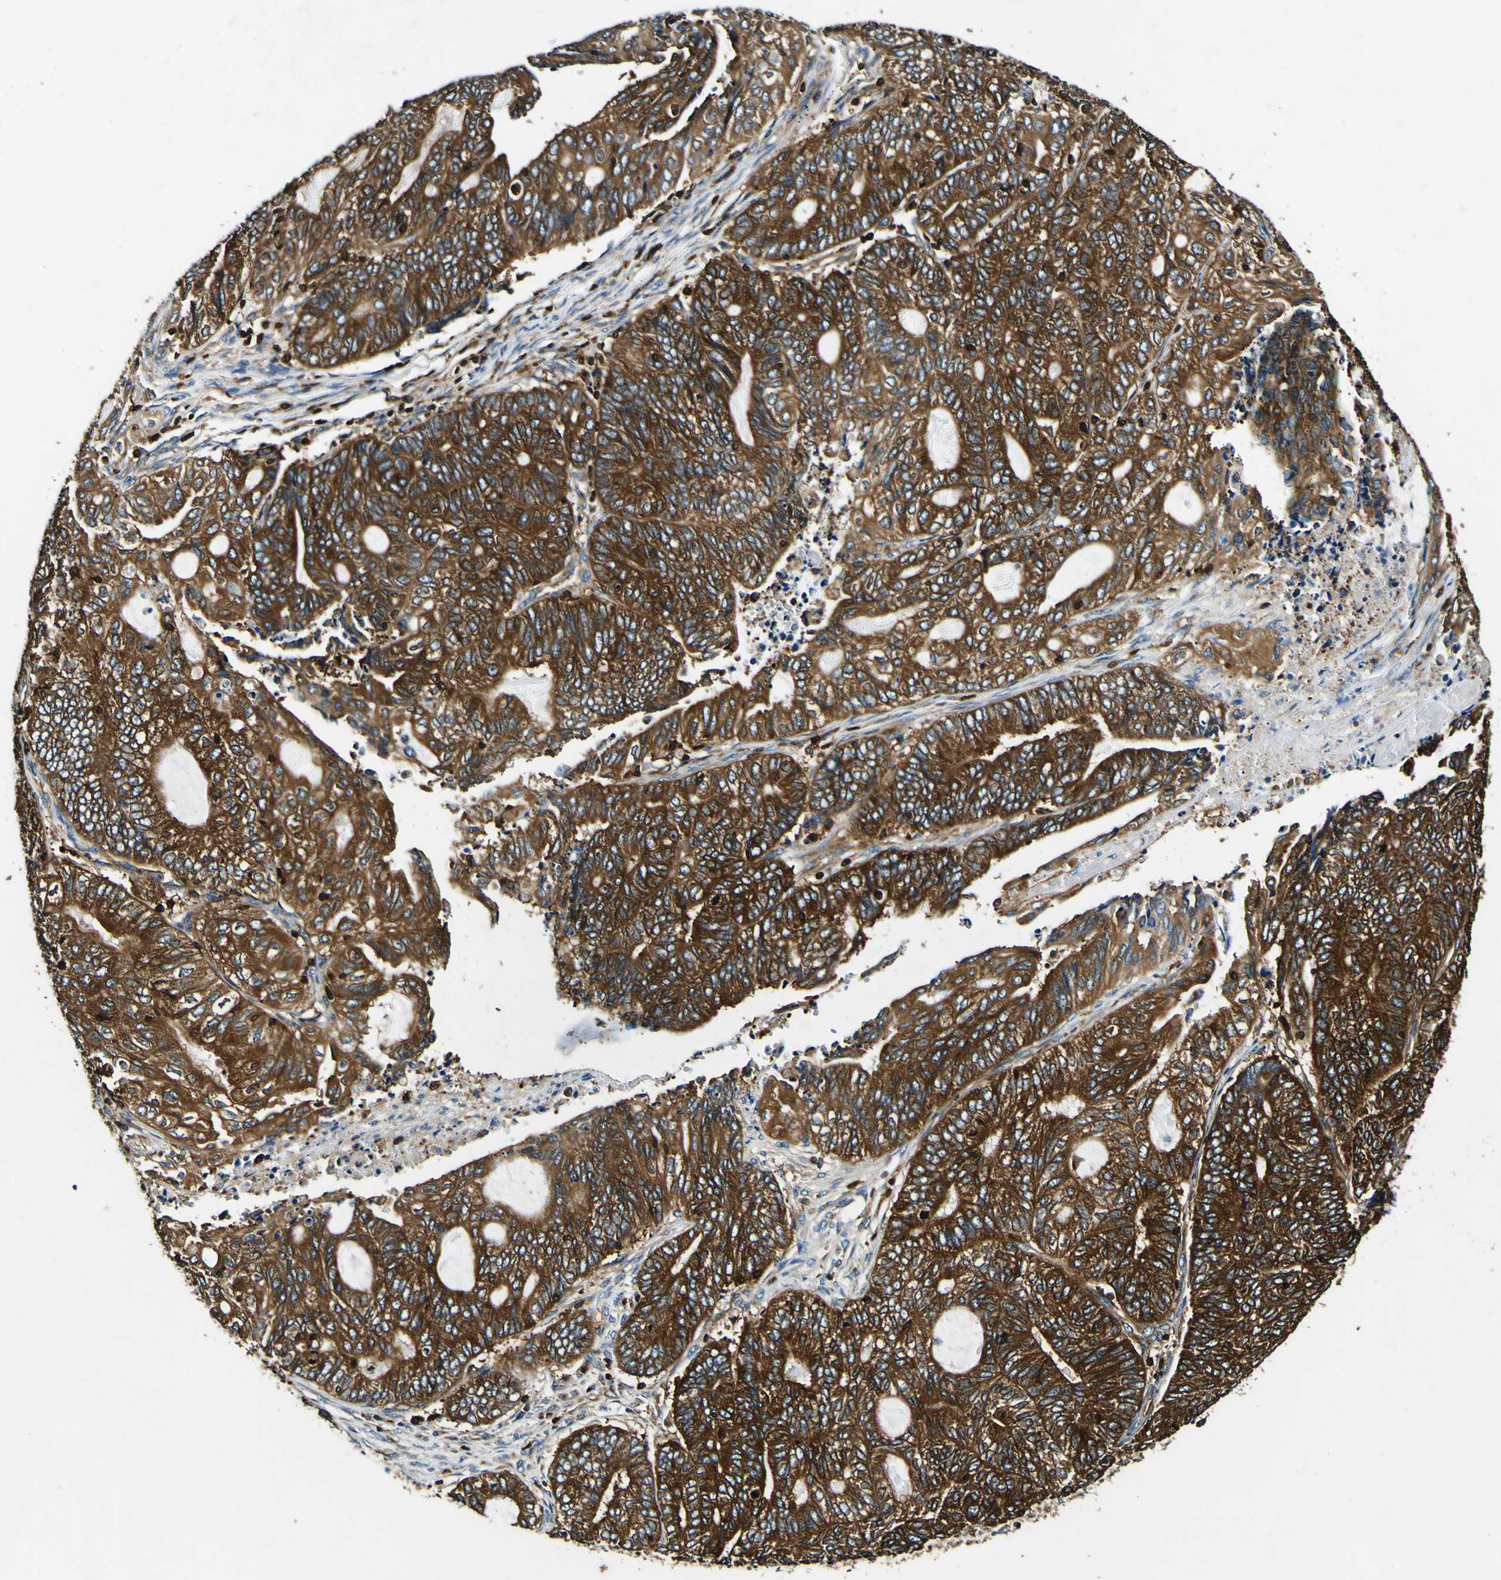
{"staining": {"intensity": "strong", "quantity": ">75%", "location": "cytoplasmic/membranous"}, "tissue": "endometrial cancer", "cell_type": "Tumor cells", "image_type": "cancer", "snomed": [{"axis": "morphology", "description": "Adenocarcinoma, NOS"}, {"axis": "topography", "description": "Uterus"}, {"axis": "topography", "description": "Endometrium"}], "caption": "A brown stain shows strong cytoplasmic/membranous expression of a protein in adenocarcinoma (endometrial) tumor cells.", "gene": "RHOT2", "patient": {"sex": "female", "age": 70}}